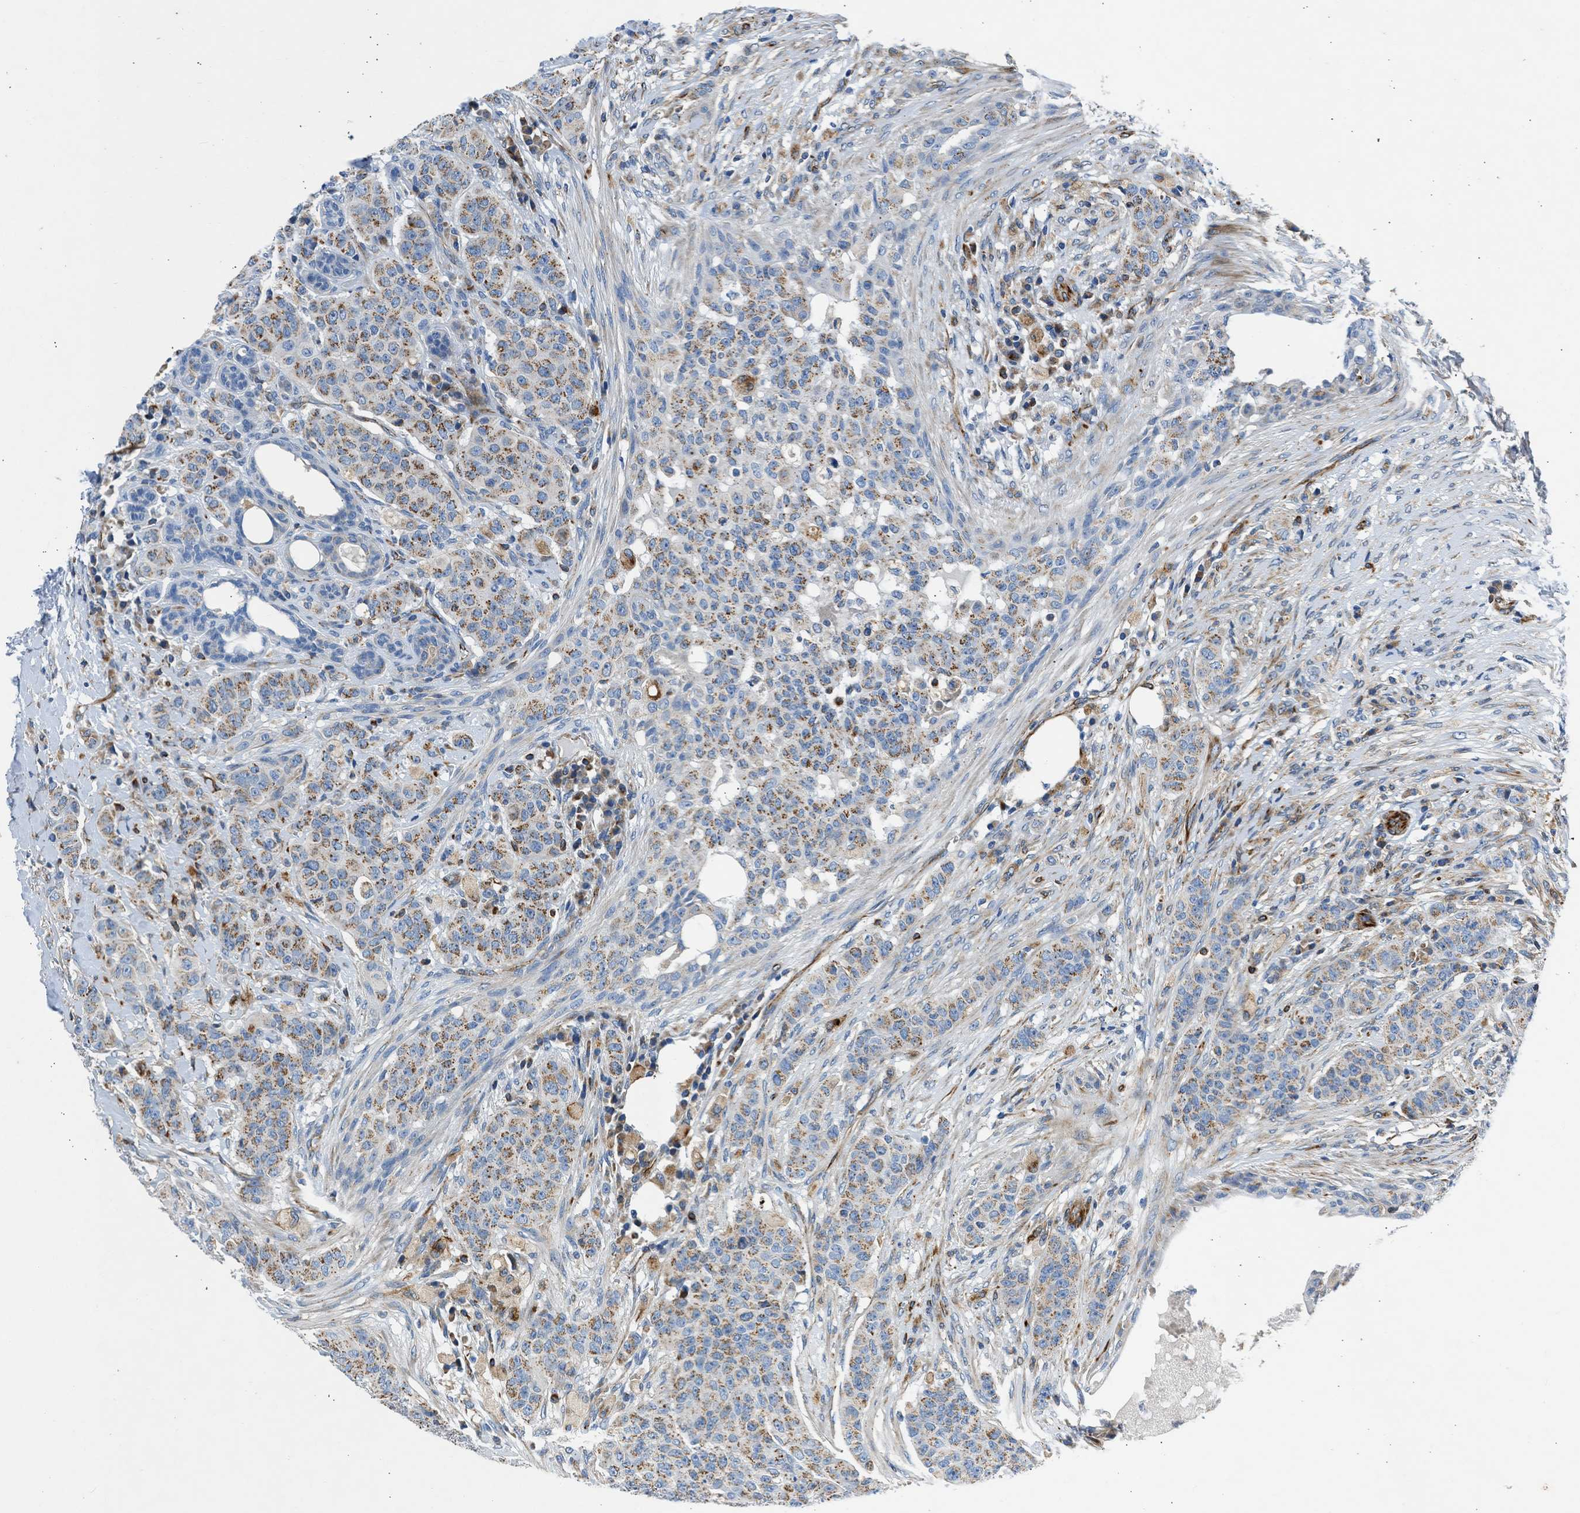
{"staining": {"intensity": "moderate", "quantity": ">75%", "location": "cytoplasmic/membranous"}, "tissue": "breast cancer", "cell_type": "Tumor cells", "image_type": "cancer", "snomed": [{"axis": "morphology", "description": "Normal tissue, NOS"}, {"axis": "morphology", "description": "Duct carcinoma"}, {"axis": "topography", "description": "Breast"}], "caption": "Tumor cells display medium levels of moderate cytoplasmic/membranous staining in about >75% of cells in human infiltrating ductal carcinoma (breast).", "gene": "ULK4", "patient": {"sex": "female", "age": 40}}